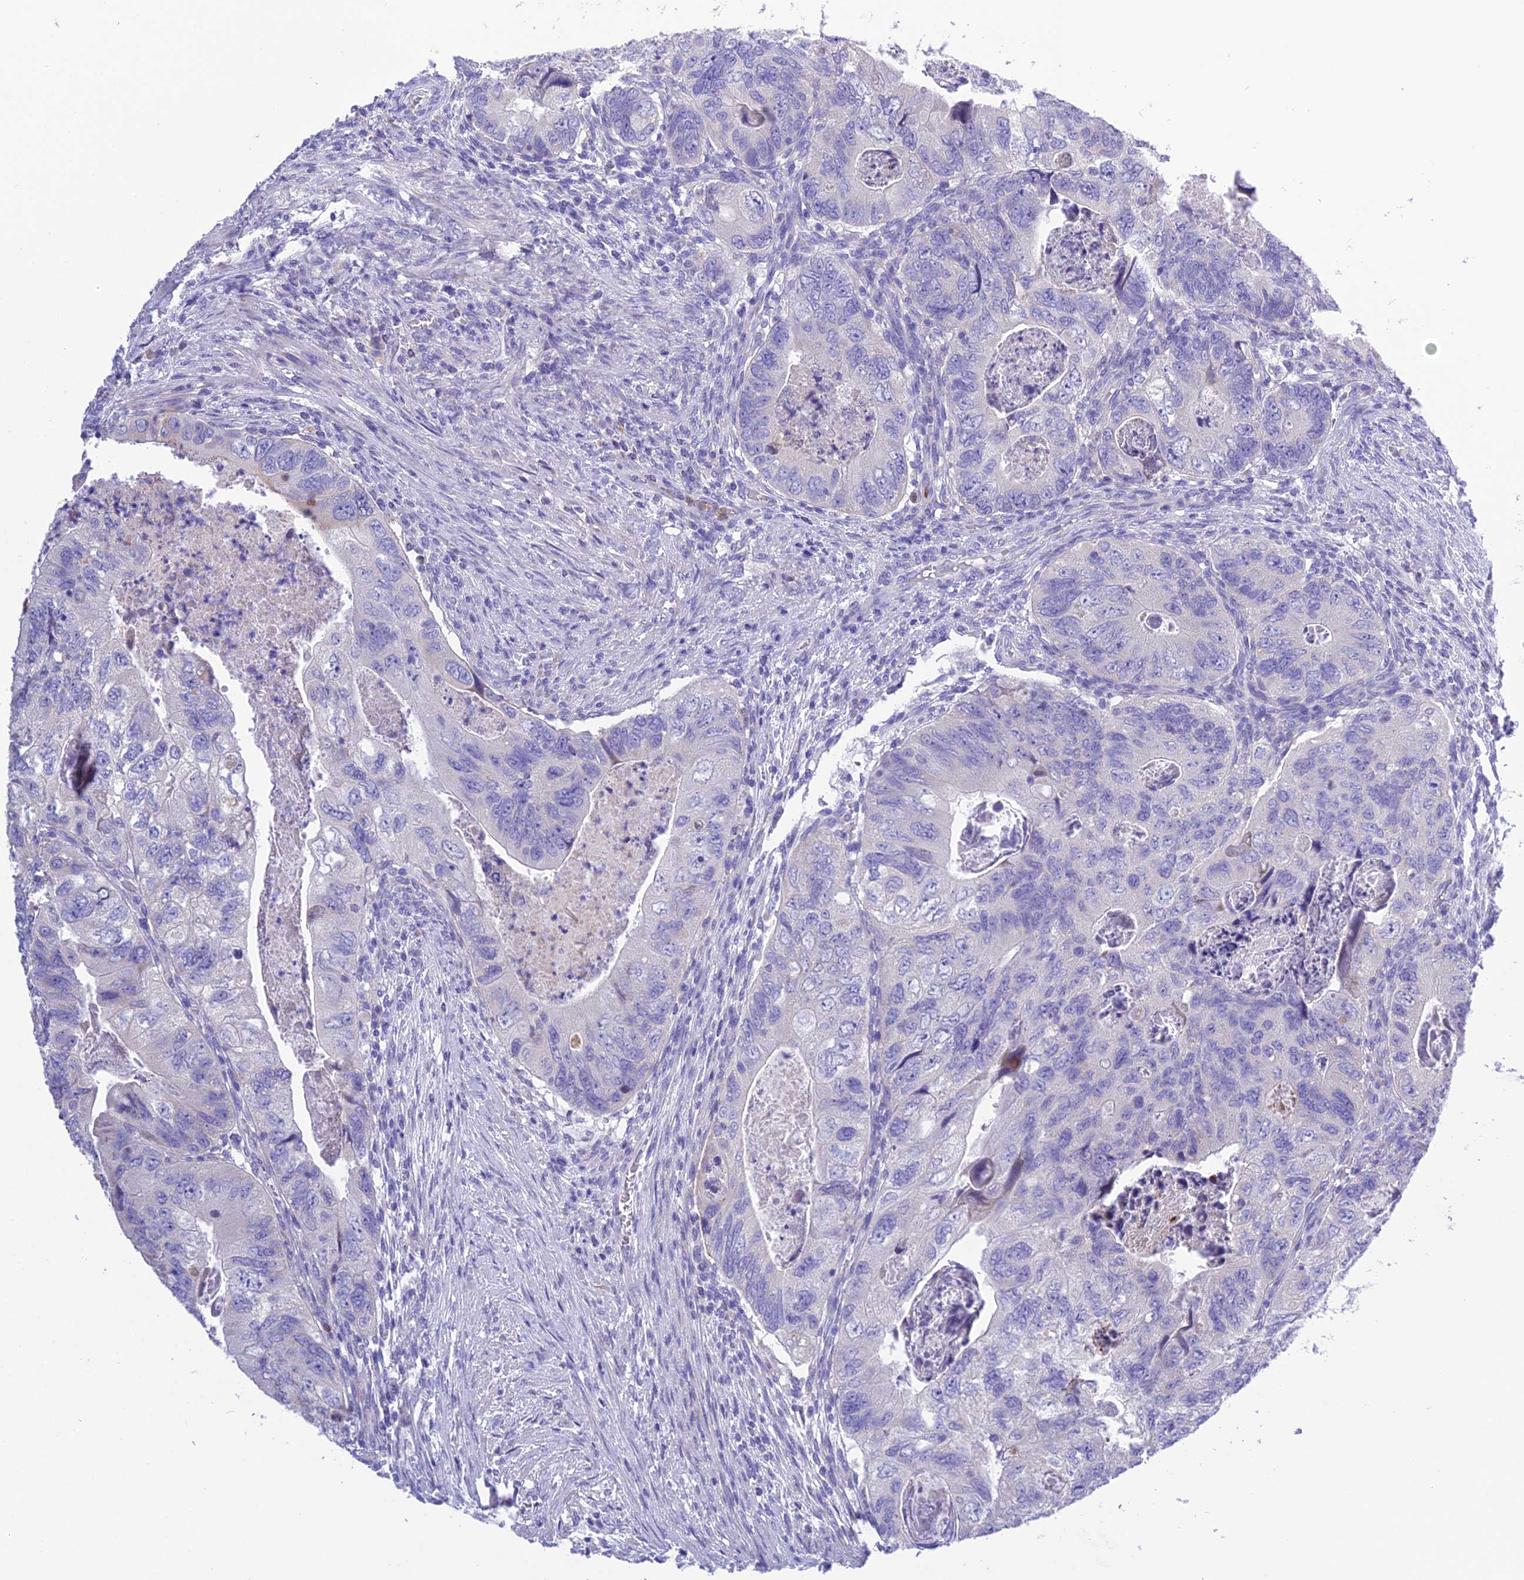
{"staining": {"intensity": "negative", "quantity": "none", "location": "none"}, "tissue": "colorectal cancer", "cell_type": "Tumor cells", "image_type": "cancer", "snomed": [{"axis": "morphology", "description": "Adenocarcinoma, NOS"}, {"axis": "topography", "description": "Rectum"}], "caption": "Colorectal adenocarcinoma was stained to show a protein in brown. There is no significant expression in tumor cells. The staining is performed using DAB (3,3'-diaminobenzidine) brown chromogen with nuclei counter-stained in using hematoxylin.", "gene": "KIAA0408", "patient": {"sex": "male", "age": 63}}